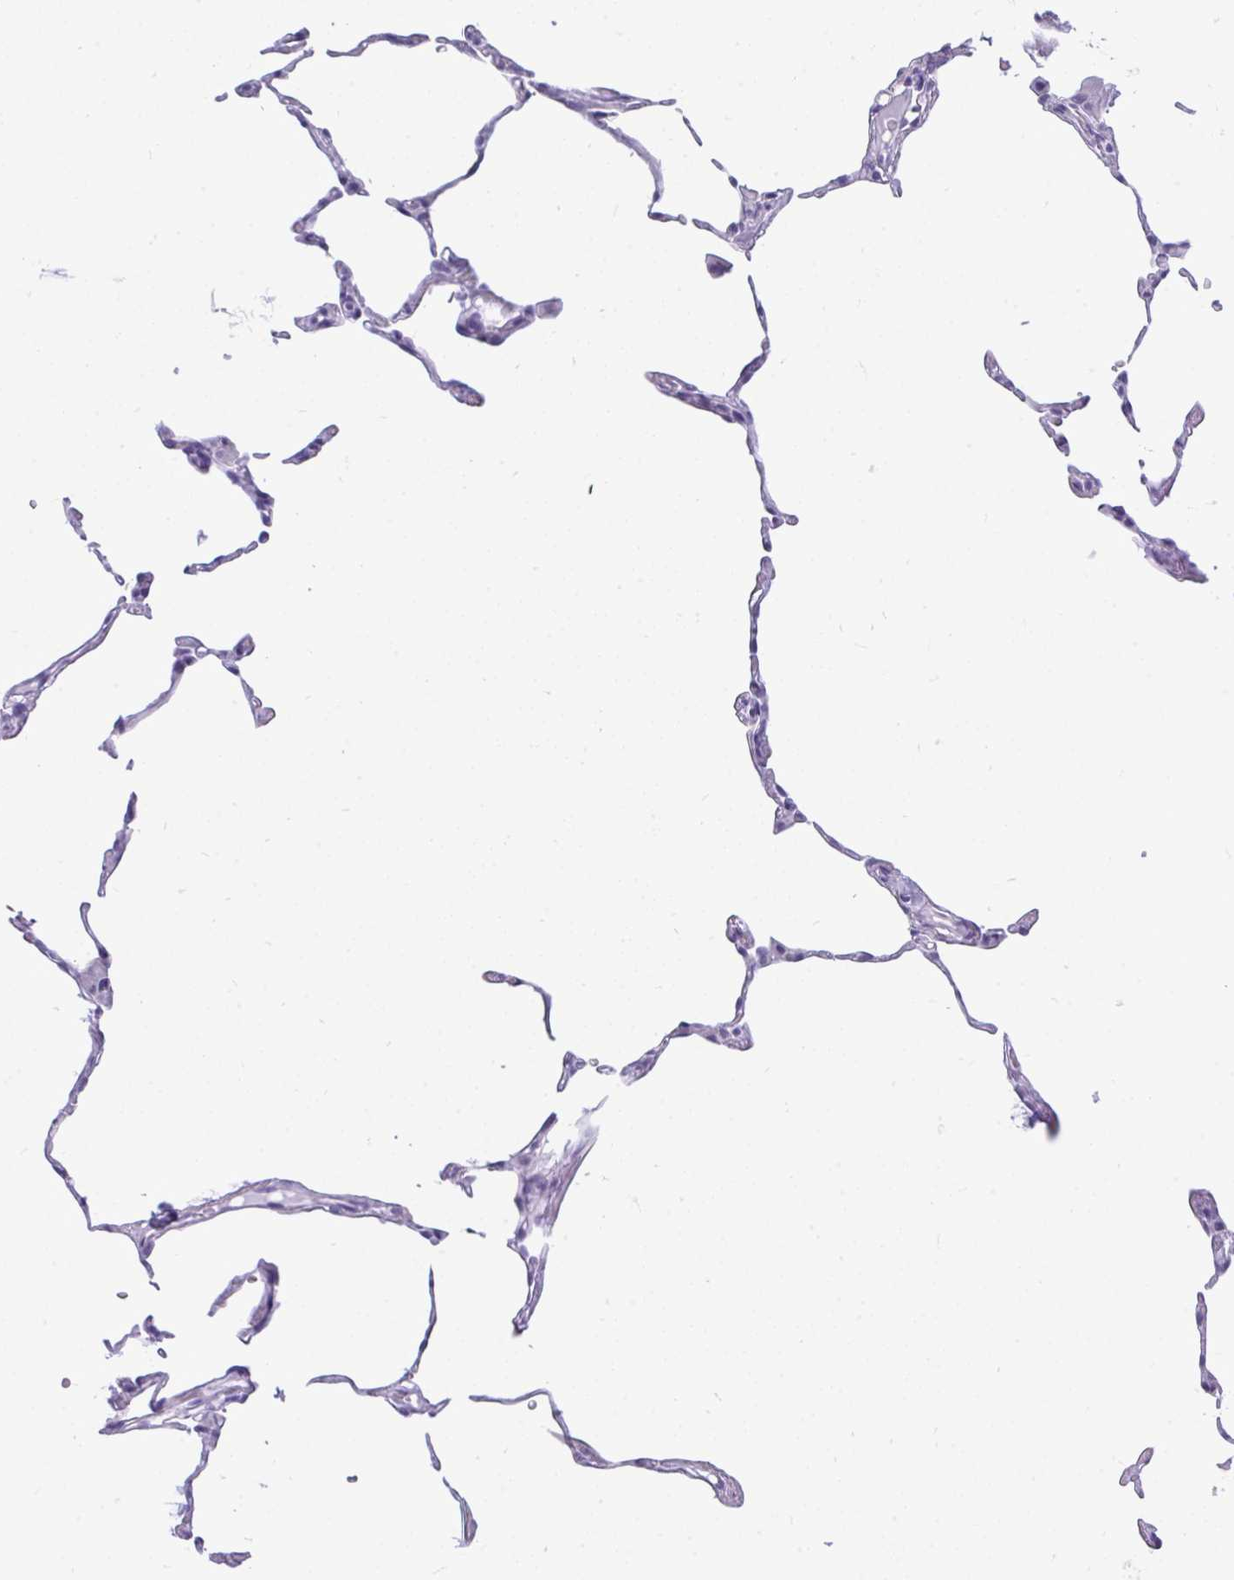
{"staining": {"intensity": "negative", "quantity": "none", "location": "none"}, "tissue": "lung", "cell_type": "Alveolar cells", "image_type": "normal", "snomed": [{"axis": "morphology", "description": "Normal tissue, NOS"}, {"axis": "topography", "description": "Lung"}], "caption": "There is no significant expression in alveolar cells of lung. (Stains: DAB (3,3'-diaminobenzidine) immunohistochemistry (IHC) with hematoxylin counter stain, Microscopy: brightfield microscopy at high magnification).", "gene": "PRM2", "patient": {"sex": "female", "age": 57}}